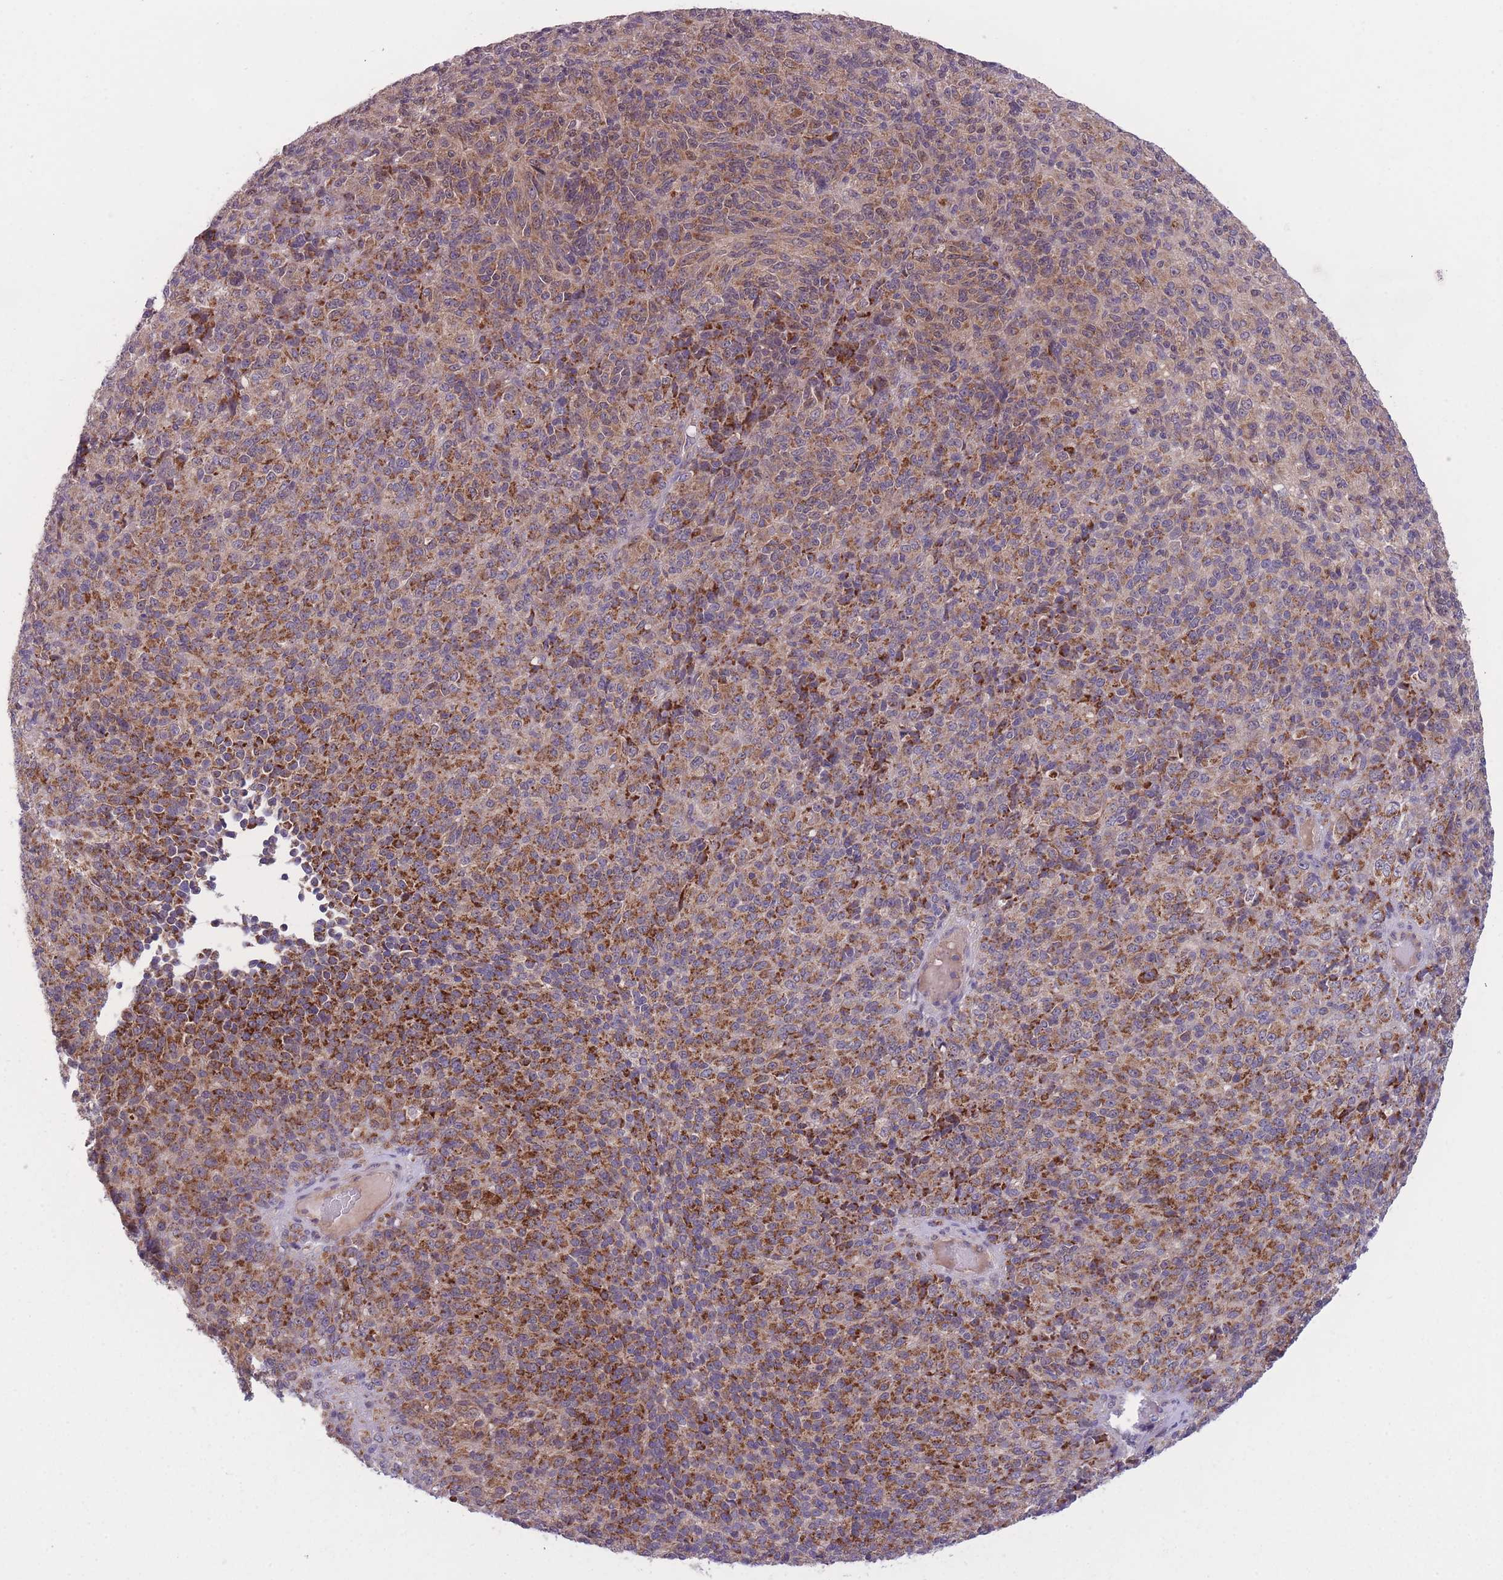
{"staining": {"intensity": "strong", "quantity": ">75%", "location": "cytoplasmic/membranous"}, "tissue": "melanoma", "cell_type": "Tumor cells", "image_type": "cancer", "snomed": [{"axis": "morphology", "description": "Malignant melanoma, Metastatic site"}, {"axis": "topography", "description": "Brain"}], "caption": "About >75% of tumor cells in human malignant melanoma (metastatic site) reveal strong cytoplasmic/membranous protein expression as visualized by brown immunohistochemical staining.", "gene": "CCT6B", "patient": {"sex": "female", "age": 56}}